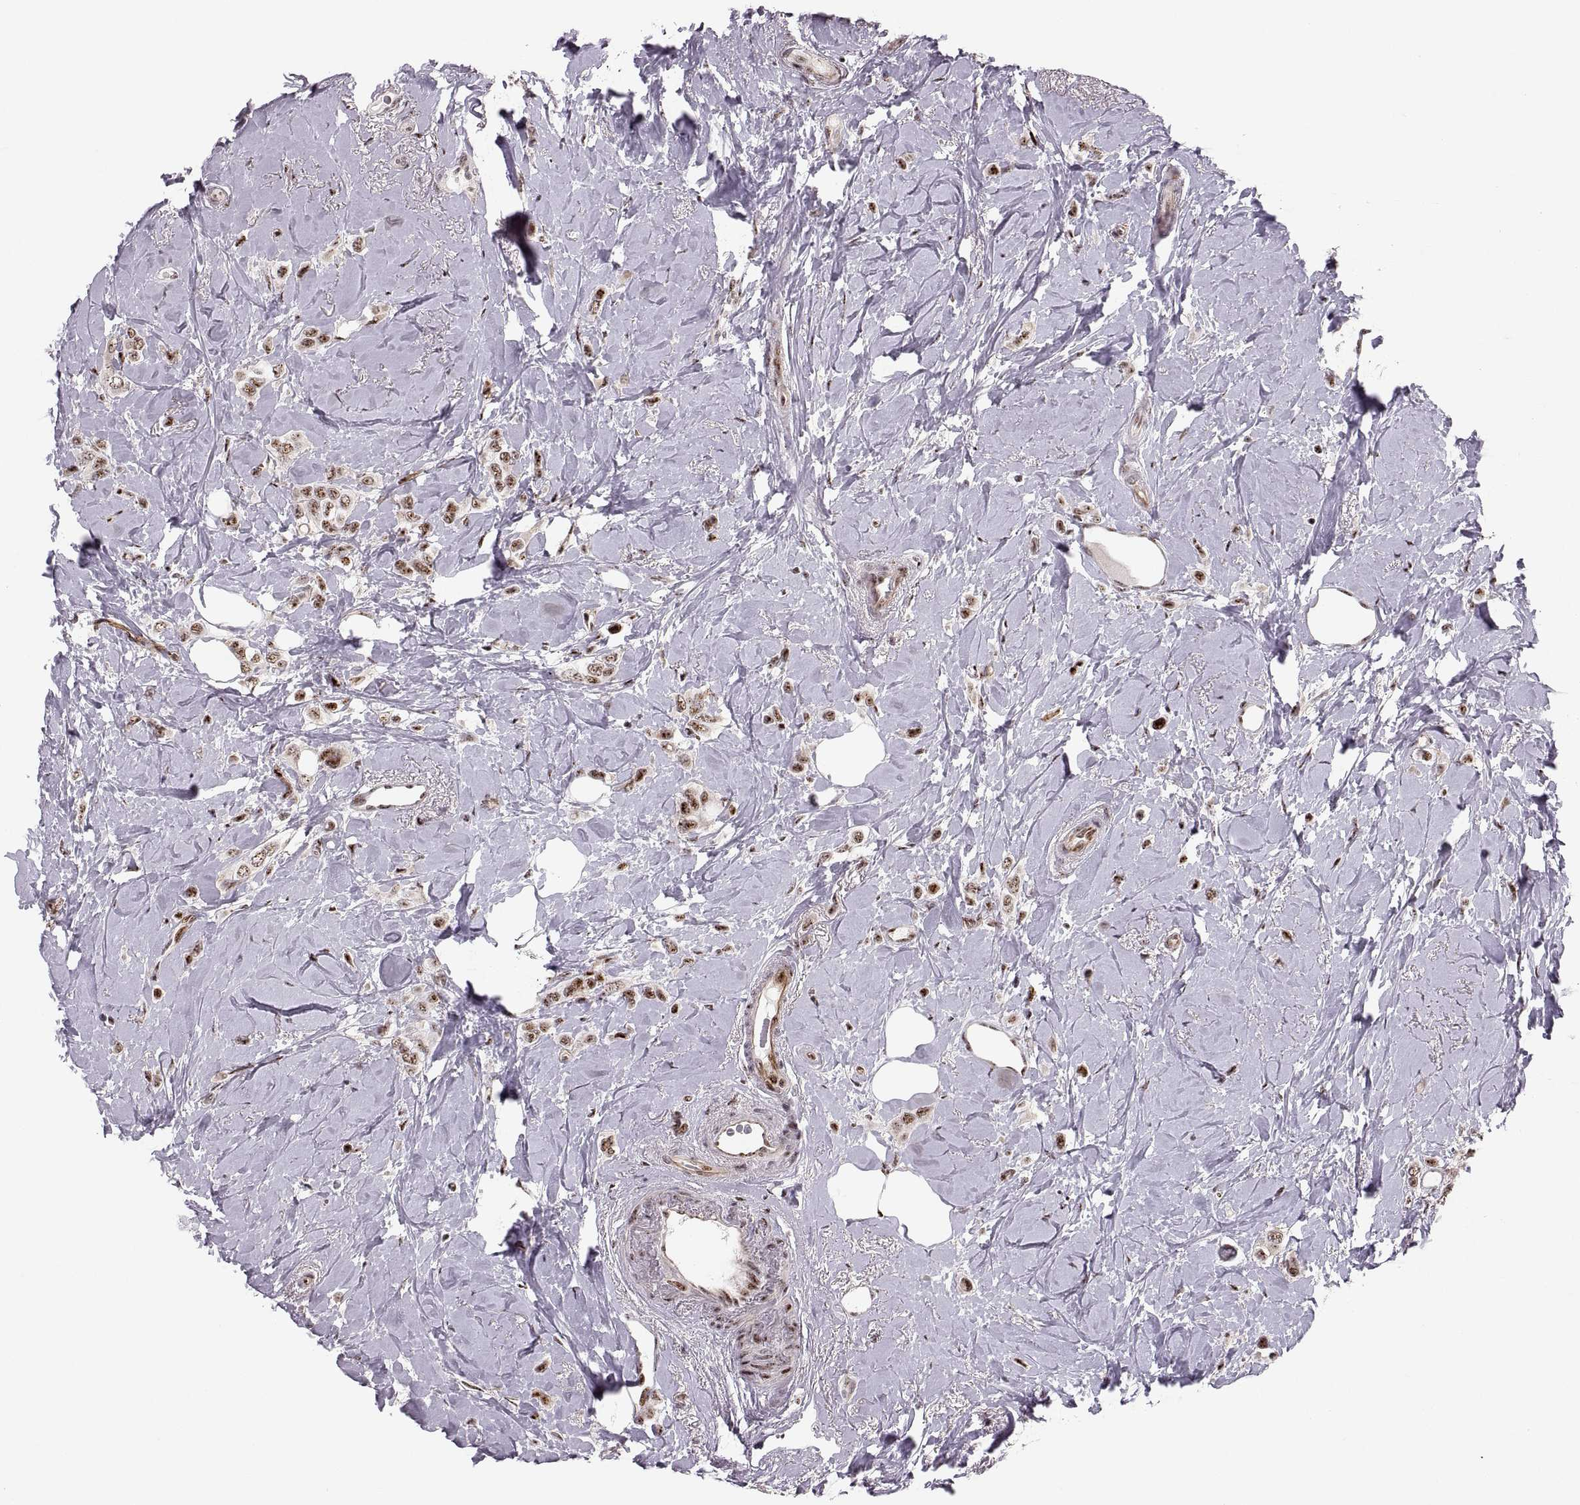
{"staining": {"intensity": "moderate", "quantity": ">75%", "location": "nuclear"}, "tissue": "breast cancer", "cell_type": "Tumor cells", "image_type": "cancer", "snomed": [{"axis": "morphology", "description": "Lobular carcinoma"}, {"axis": "topography", "description": "Breast"}], "caption": "Immunohistochemical staining of breast cancer (lobular carcinoma) reveals medium levels of moderate nuclear staining in approximately >75% of tumor cells.", "gene": "ZCCHC17", "patient": {"sex": "female", "age": 66}}